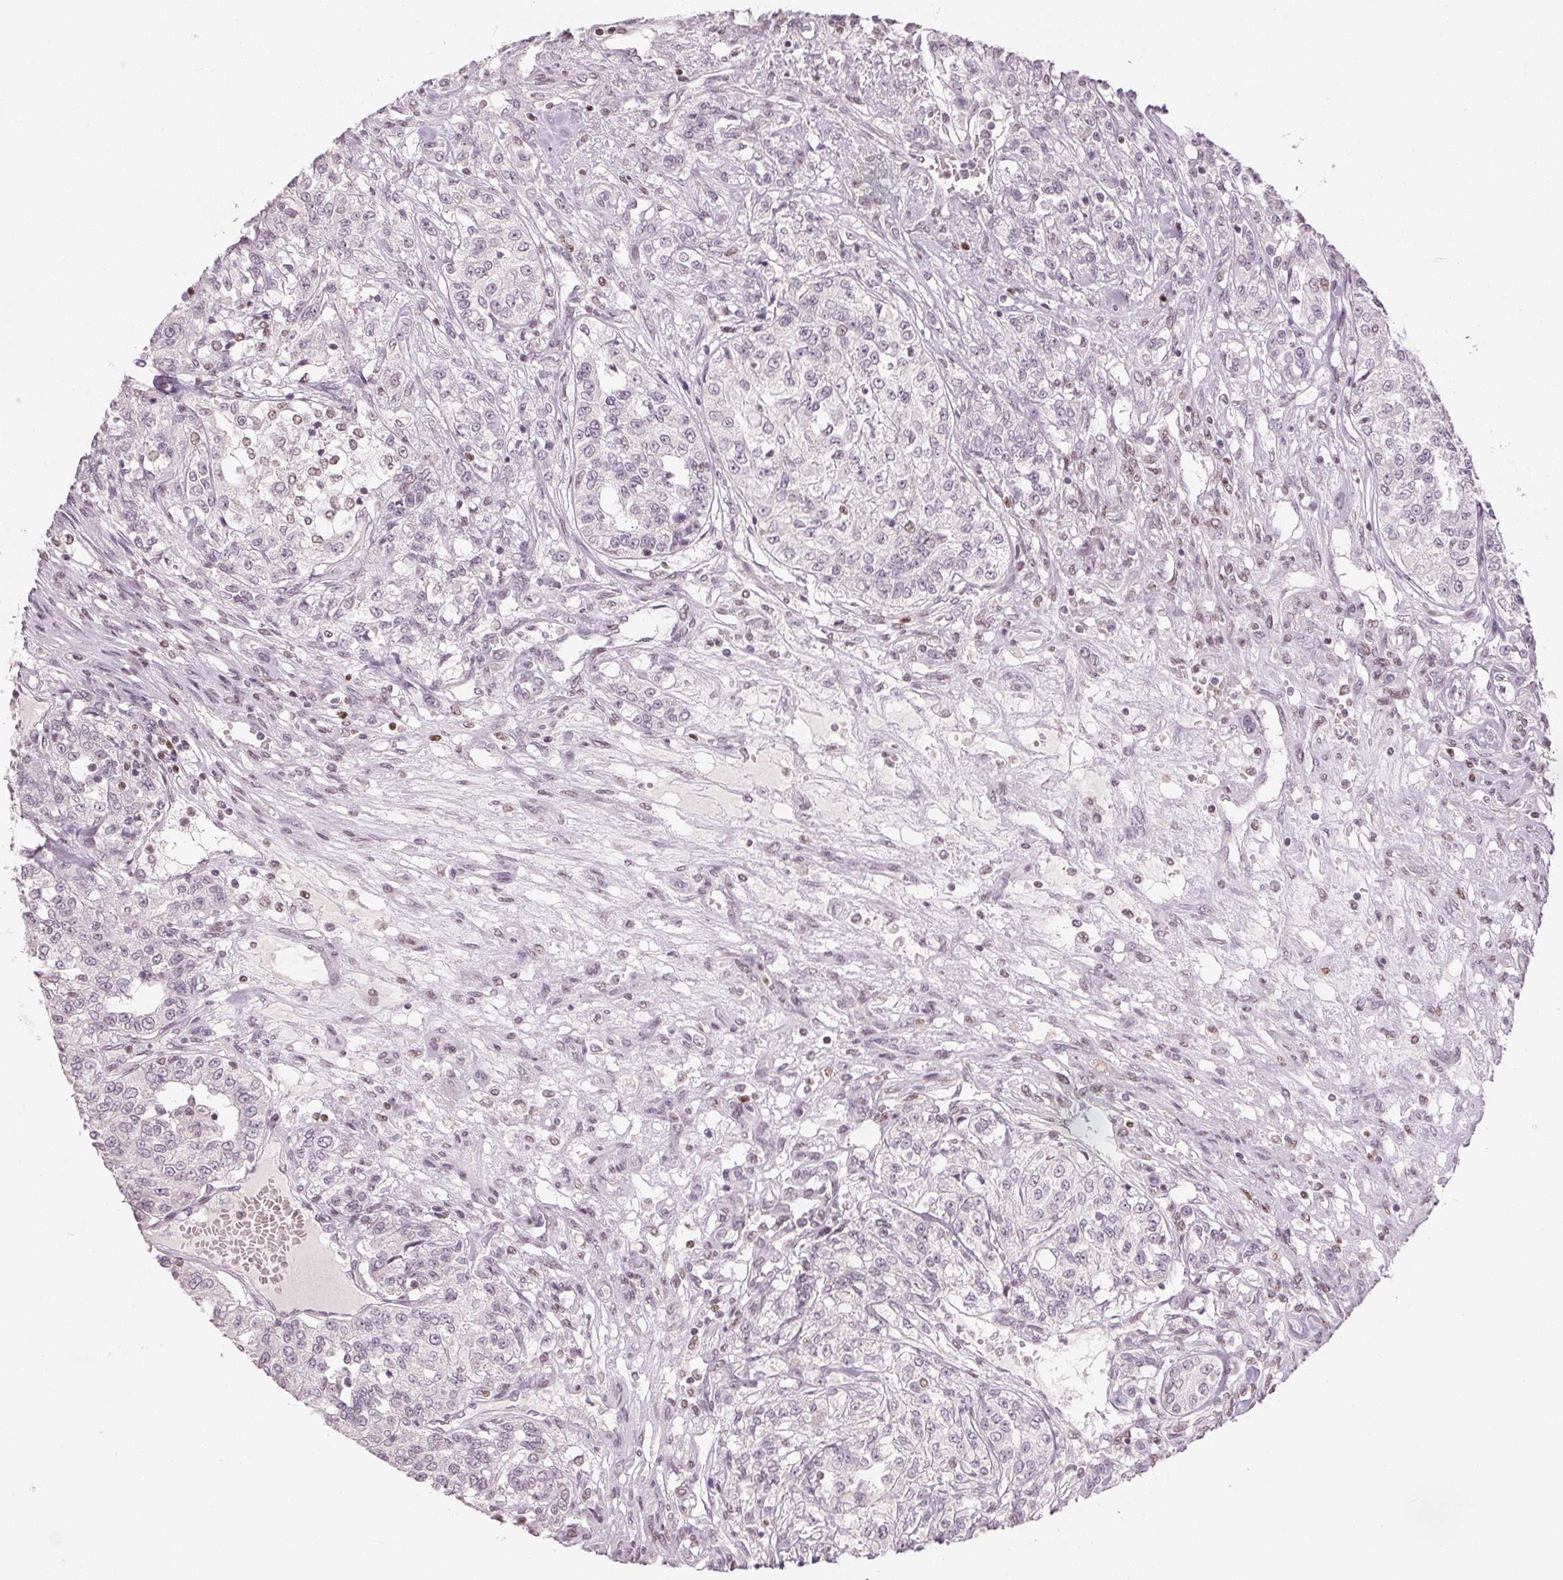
{"staining": {"intensity": "negative", "quantity": "none", "location": "none"}, "tissue": "renal cancer", "cell_type": "Tumor cells", "image_type": "cancer", "snomed": [{"axis": "morphology", "description": "Adenocarcinoma, NOS"}, {"axis": "topography", "description": "Kidney"}], "caption": "Immunohistochemistry histopathology image of adenocarcinoma (renal) stained for a protein (brown), which displays no expression in tumor cells.", "gene": "RUNX2", "patient": {"sex": "female", "age": 63}}